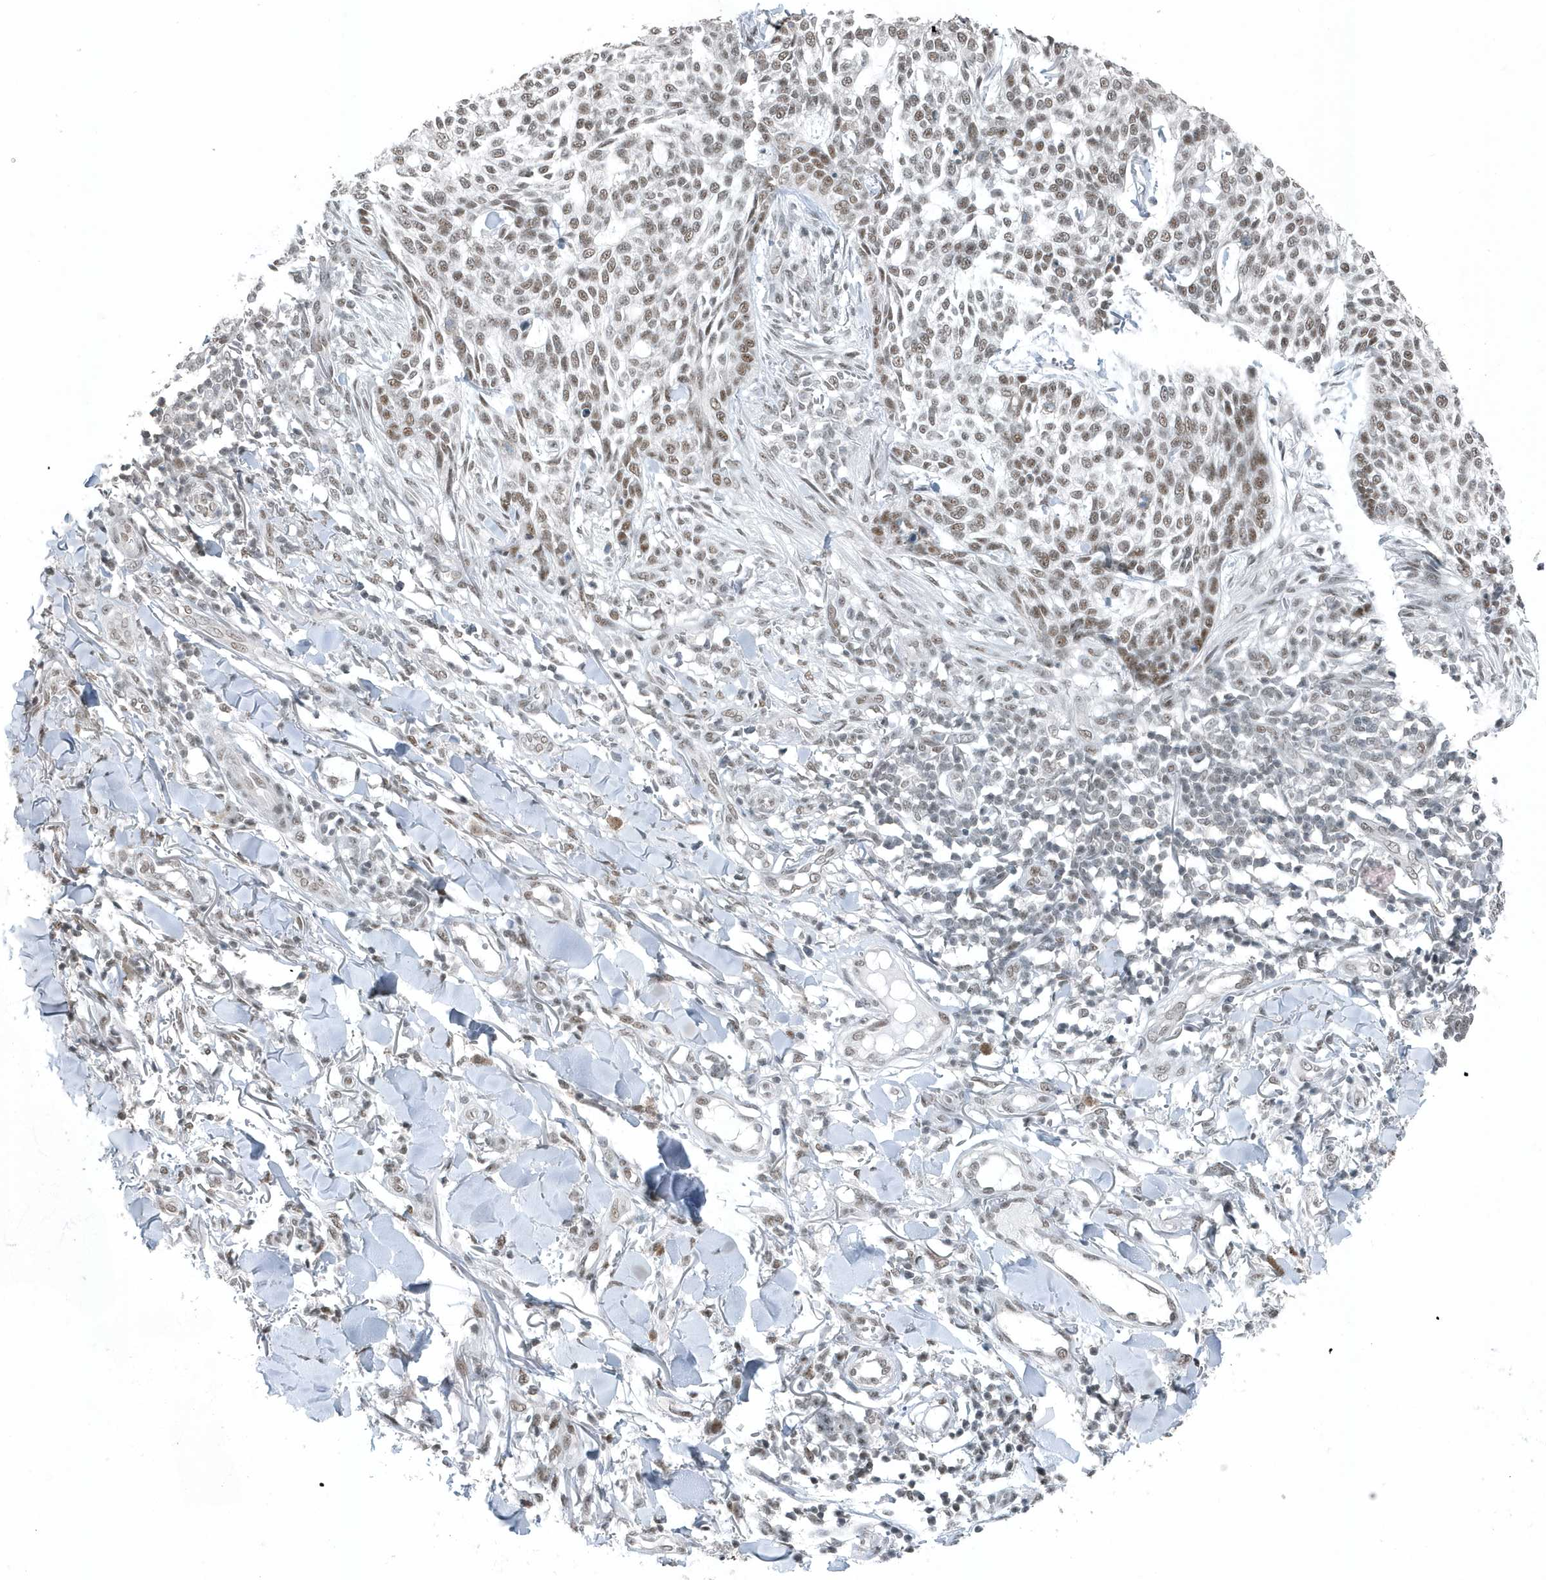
{"staining": {"intensity": "moderate", "quantity": "25%-75%", "location": "nuclear"}, "tissue": "skin cancer", "cell_type": "Tumor cells", "image_type": "cancer", "snomed": [{"axis": "morphology", "description": "Basal cell carcinoma"}, {"axis": "topography", "description": "Skin"}], "caption": "This photomicrograph shows basal cell carcinoma (skin) stained with IHC to label a protein in brown. The nuclear of tumor cells show moderate positivity for the protein. Nuclei are counter-stained blue.", "gene": "YTHDC1", "patient": {"sex": "female", "age": 64}}